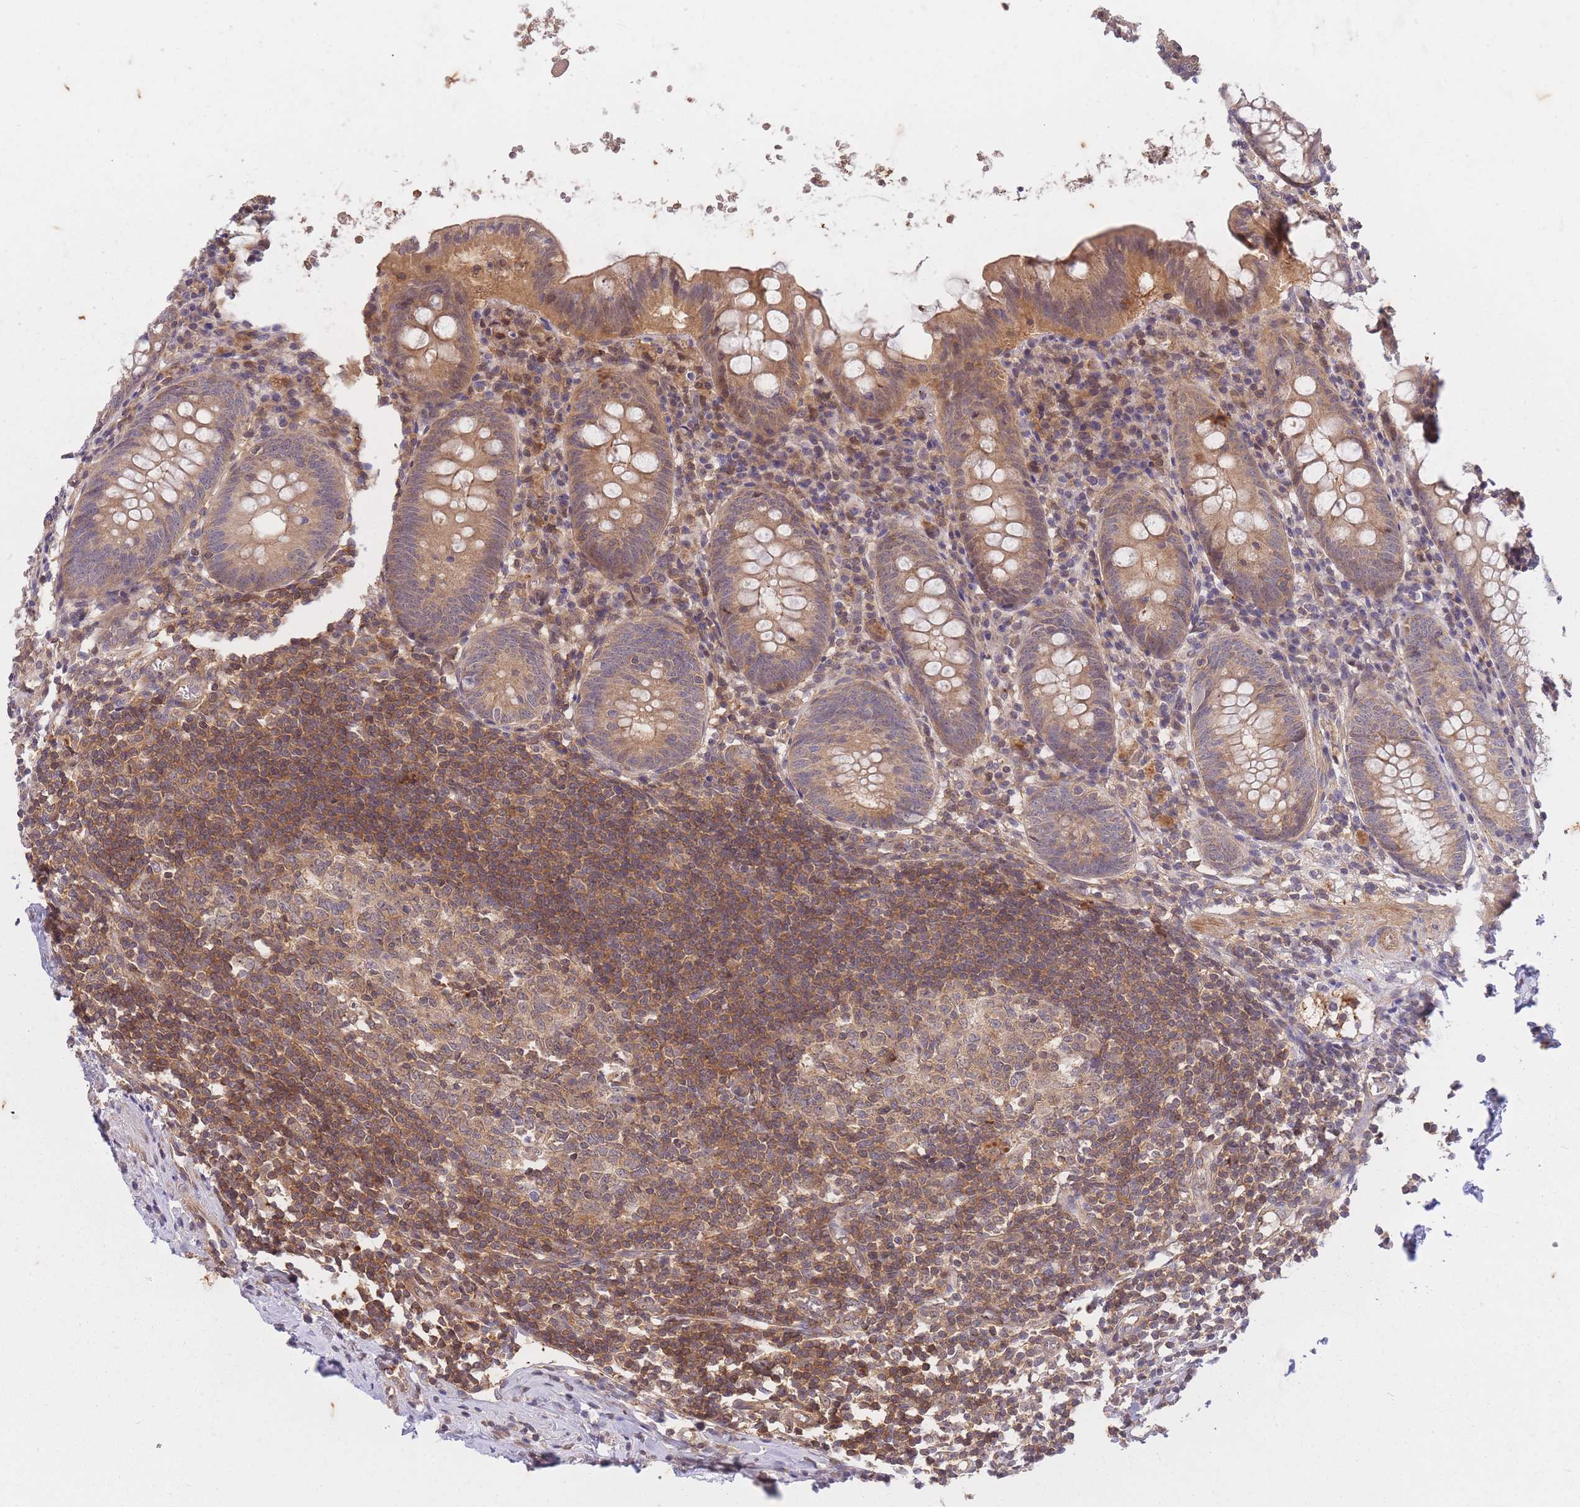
{"staining": {"intensity": "moderate", "quantity": ">75%", "location": "cytoplasmic/membranous"}, "tissue": "appendix", "cell_type": "Glandular cells", "image_type": "normal", "snomed": [{"axis": "morphology", "description": "Normal tissue, NOS"}, {"axis": "topography", "description": "Appendix"}], "caption": "This photomicrograph shows benign appendix stained with immunohistochemistry to label a protein in brown. The cytoplasmic/membranous of glandular cells show moderate positivity for the protein. Nuclei are counter-stained blue.", "gene": "ST8SIA4", "patient": {"sex": "female", "age": 54}}